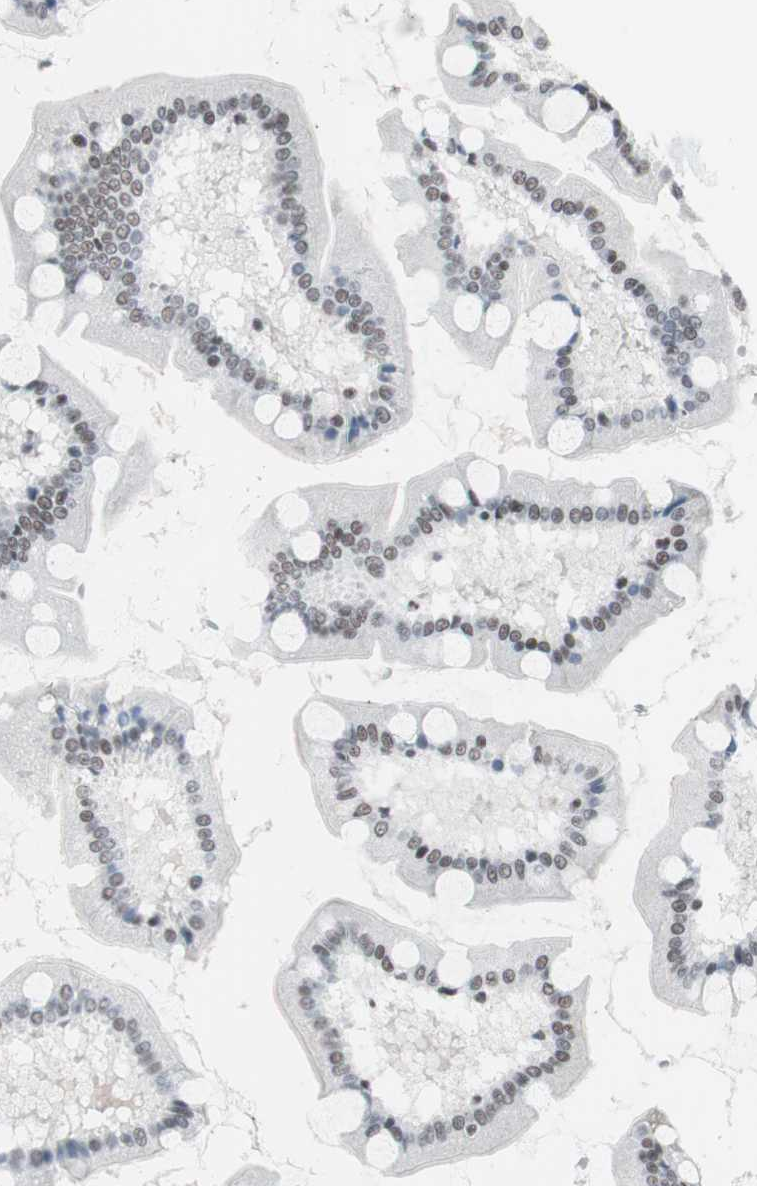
{"staining": {"intensity": "moderate", "quantity": ">75%", "location": "nuclear"}, "tissue": "small intestine", "cell_type": "Glandular cells", "image_type": "normal", "snomed": [{"axis": "morphology", "description": "Normal tissue, NOS"}, {"axis": "topography", "description": "Small intestine"}], "caption": "Small intestine stained with DAB (3,3'-diaminobenzidine) IHC displays medium levels of moderate nuclear staining in approximately >75% of glandular cells. (DAB = brown stain, brightfield microscopy at high magnification).", "gene": "ARID1A", "patient": {"sex": "male", "age": 41}}